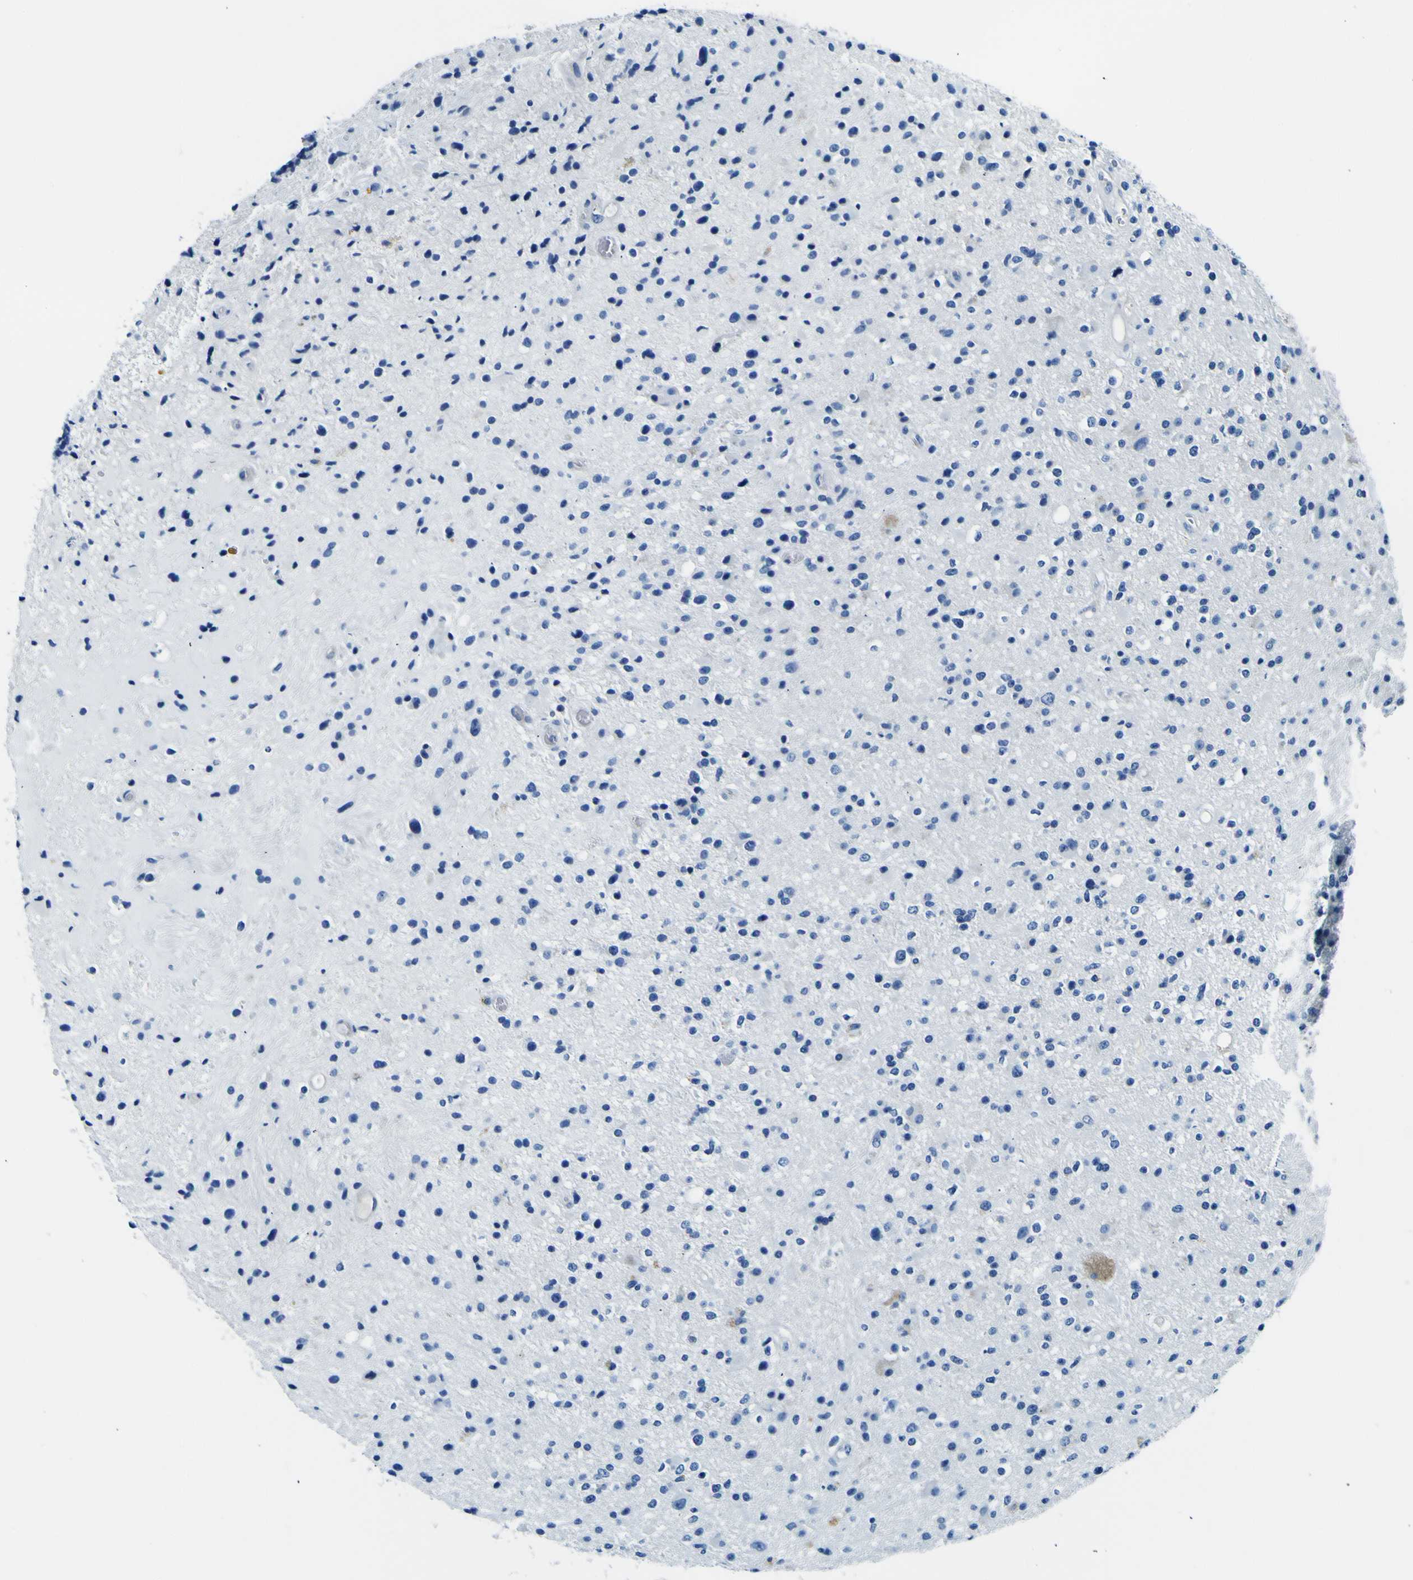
{"staining": {"intensity": "negative", "quantity": "none", "location": "none"}, "tissue": "glioma", "cell_type": "Tumor cells", "image_type": "cancer", "snomed": [{"axis": "morphology", "description": "Glioma, malignant, High grade"}, {"axis": "topography", "description": "Brain"}], "caption": "A micrograph of human glioma is negative for staining in tumor cells.", "gene": "ADGRA2", "patient": {"sex": "male", "age": 33}}